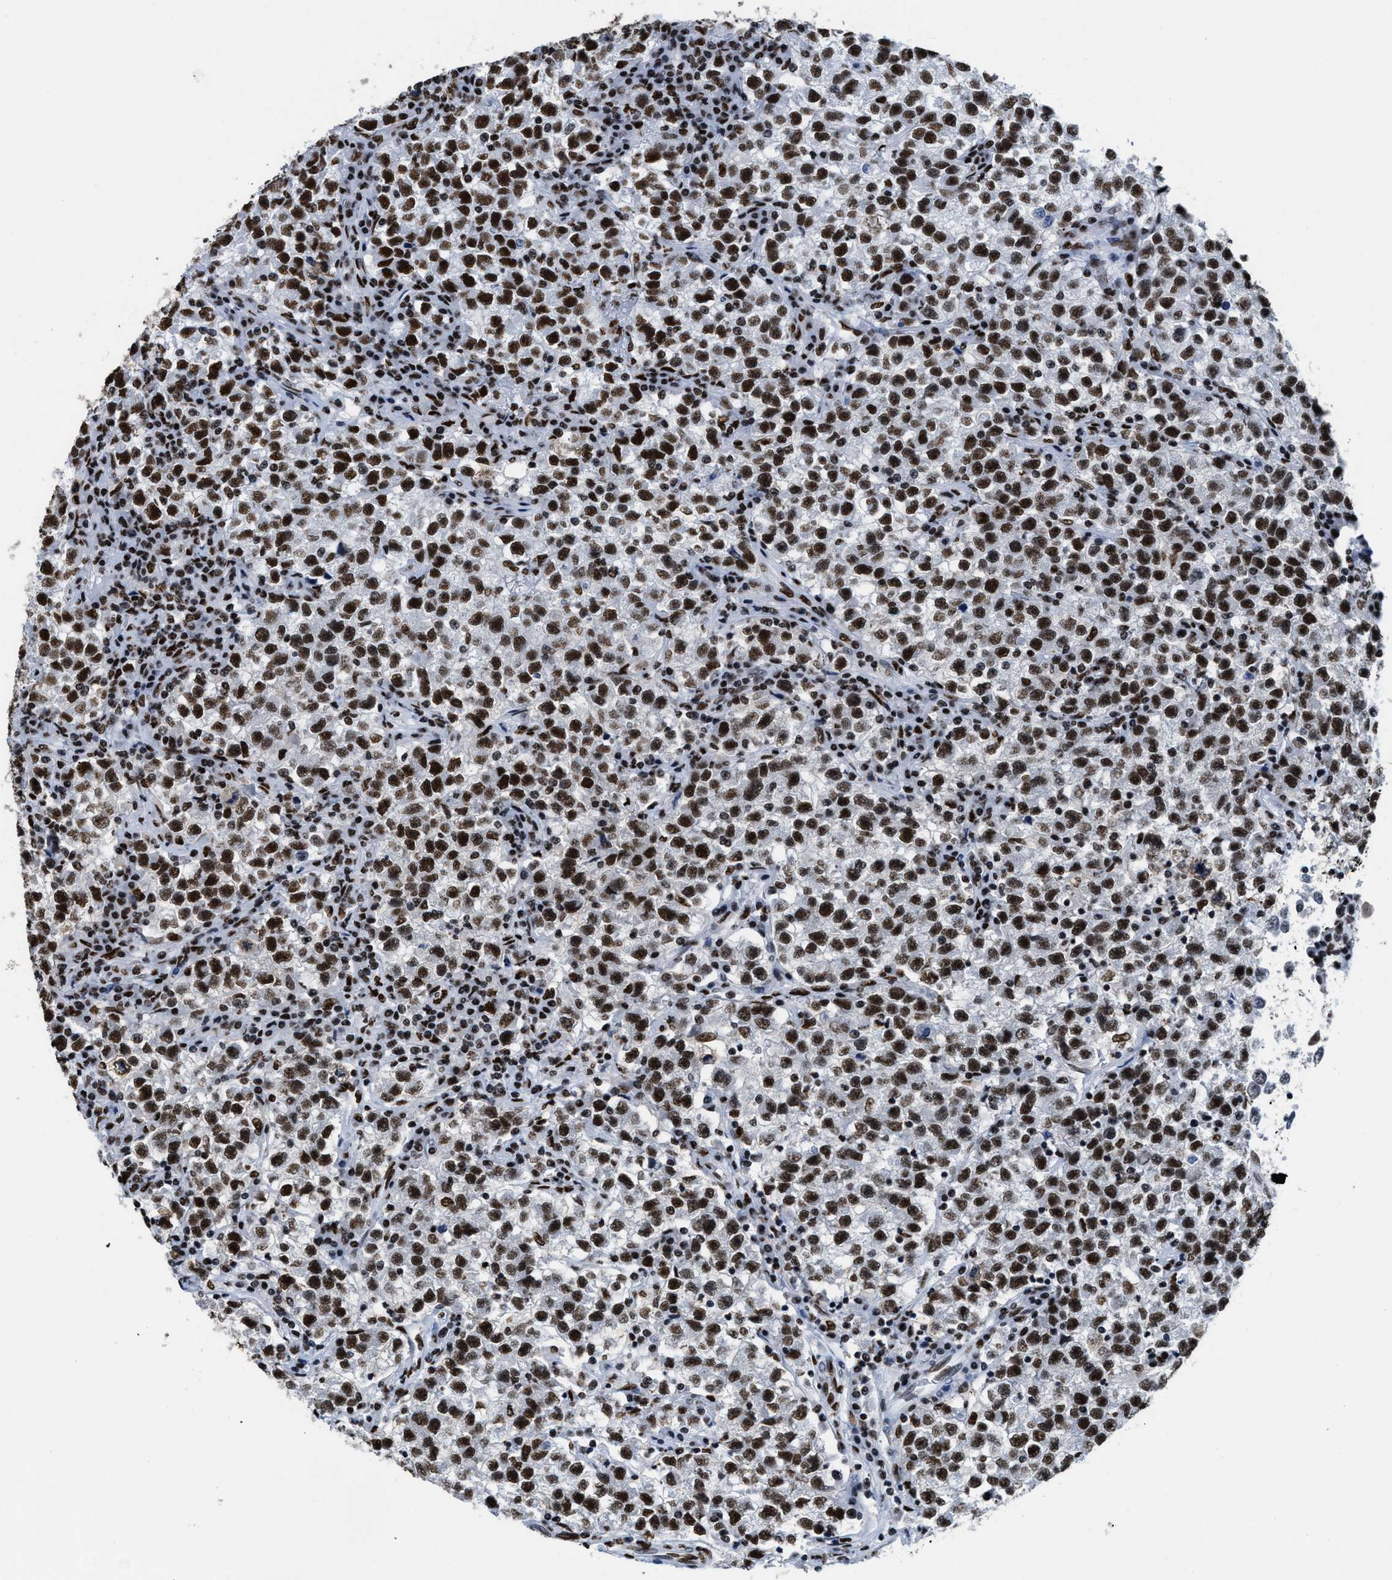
{"staining": {"intensity": "strong", "quantity": ">75%", "location": "nuclear"}, "tissue": "testis cancer", "cell_type": "Tumor cells", "image_type": "cancer", "snomed": [{"axis": "morphology", "description": "Seminoma, NOS"}, {"axis": "topography", "description": "Testis"}], "caption": "Brown immunohistochemical staining in seminoma (testis) reveals strong nuclear staining in approximately >75% of tumor cells.", "gene": "SMARCC2", "patient": {"sex": "male", "age": 22}}